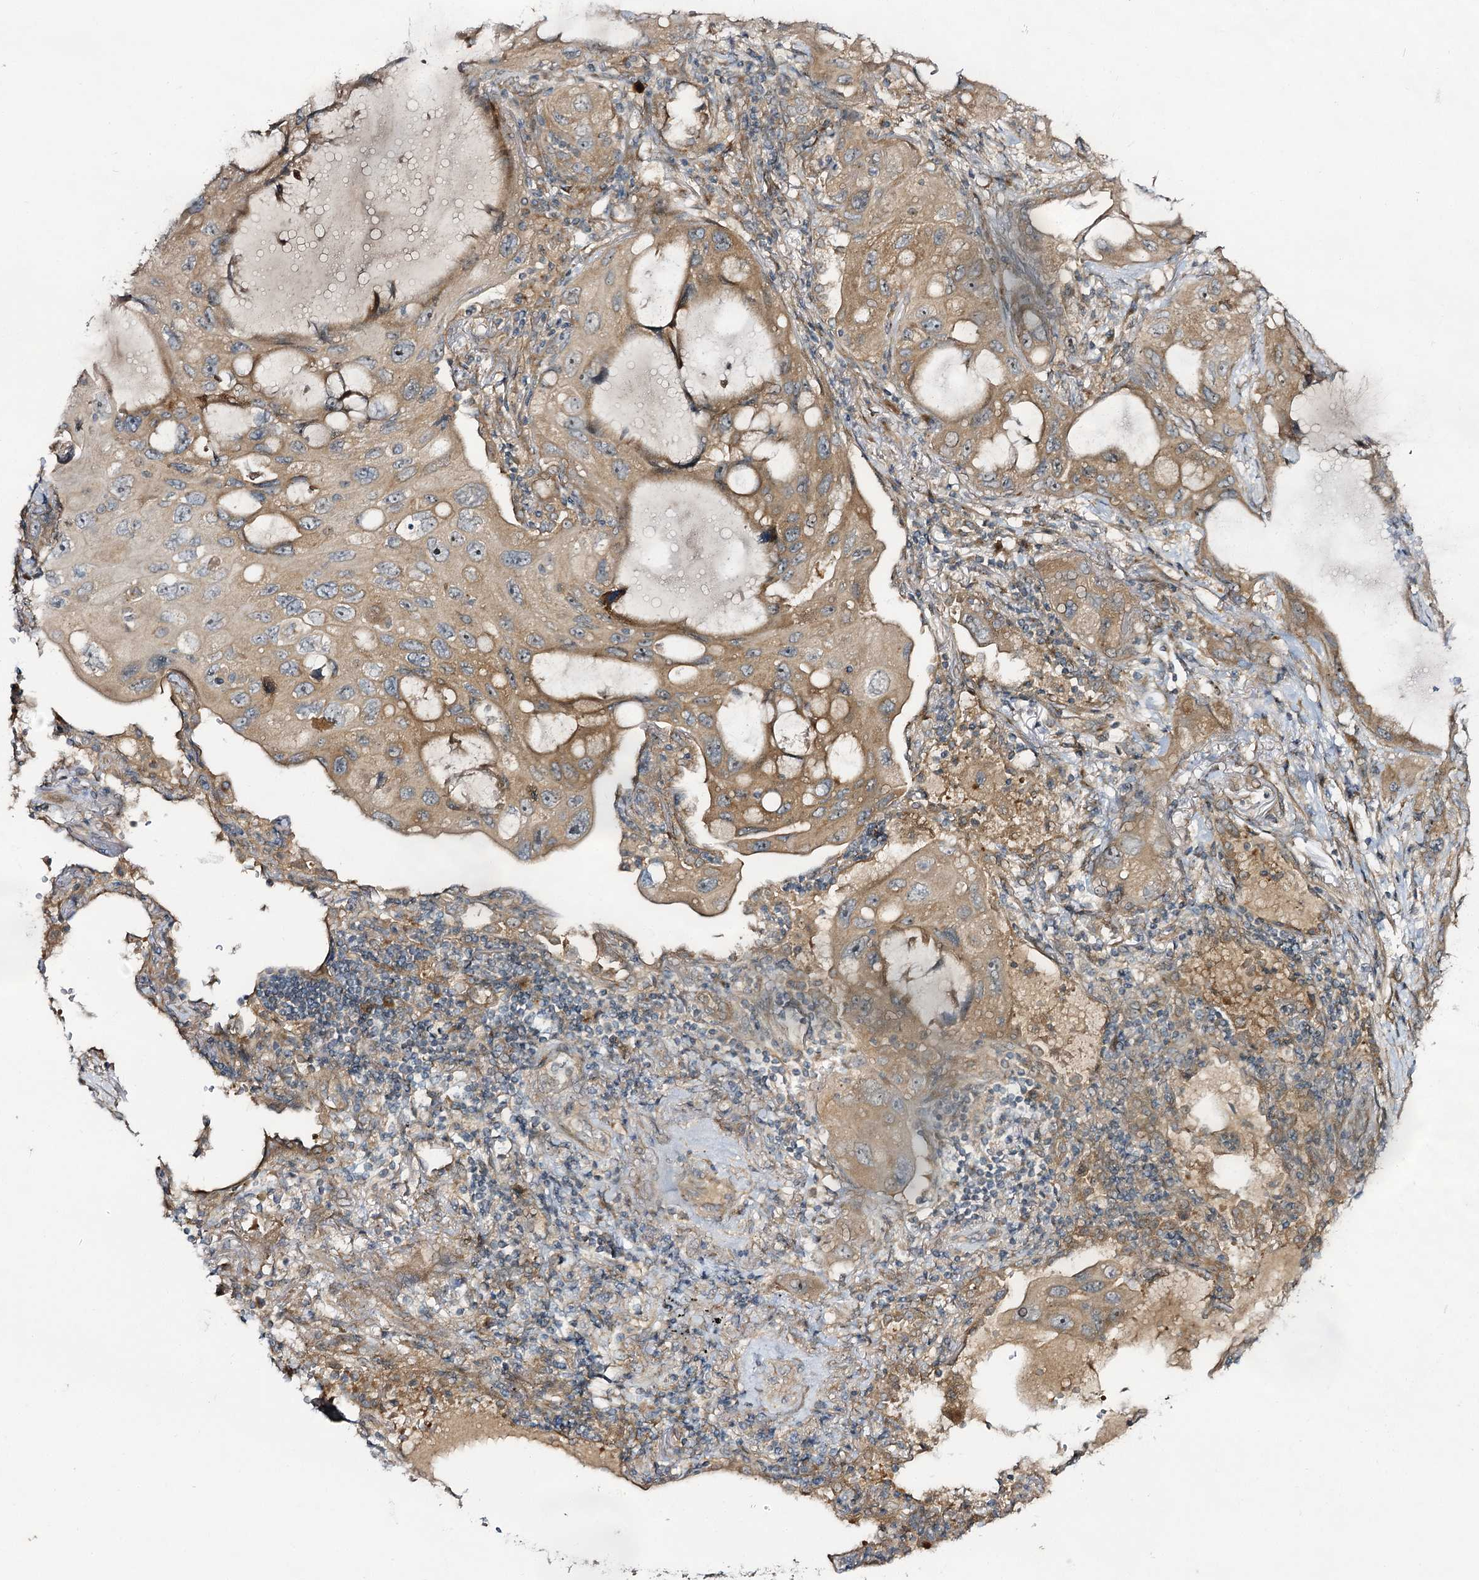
{"staining": {"intensity": "moderate", "quantity": ">75%", "location": "cytoplasmic/membranous"}, "tissue": "lung cancer", "cell_type": "Tumor cells", "image_type": "cancer", "snomed": [{"axis": "morphology", "description": "Squamous cell carcinoma, NOS"}, {"axis": "topography", "description": "Lung"}], "caption": "A histopathology image showing moderate cytoplasmic/membranous positivity in about >75% of tumor cells in lung squamous cell carcinoma, as visualized by brown immunohistochemical staining.", "gene": "C11orf80", "patient": {"sex": "female", "age": 73}}